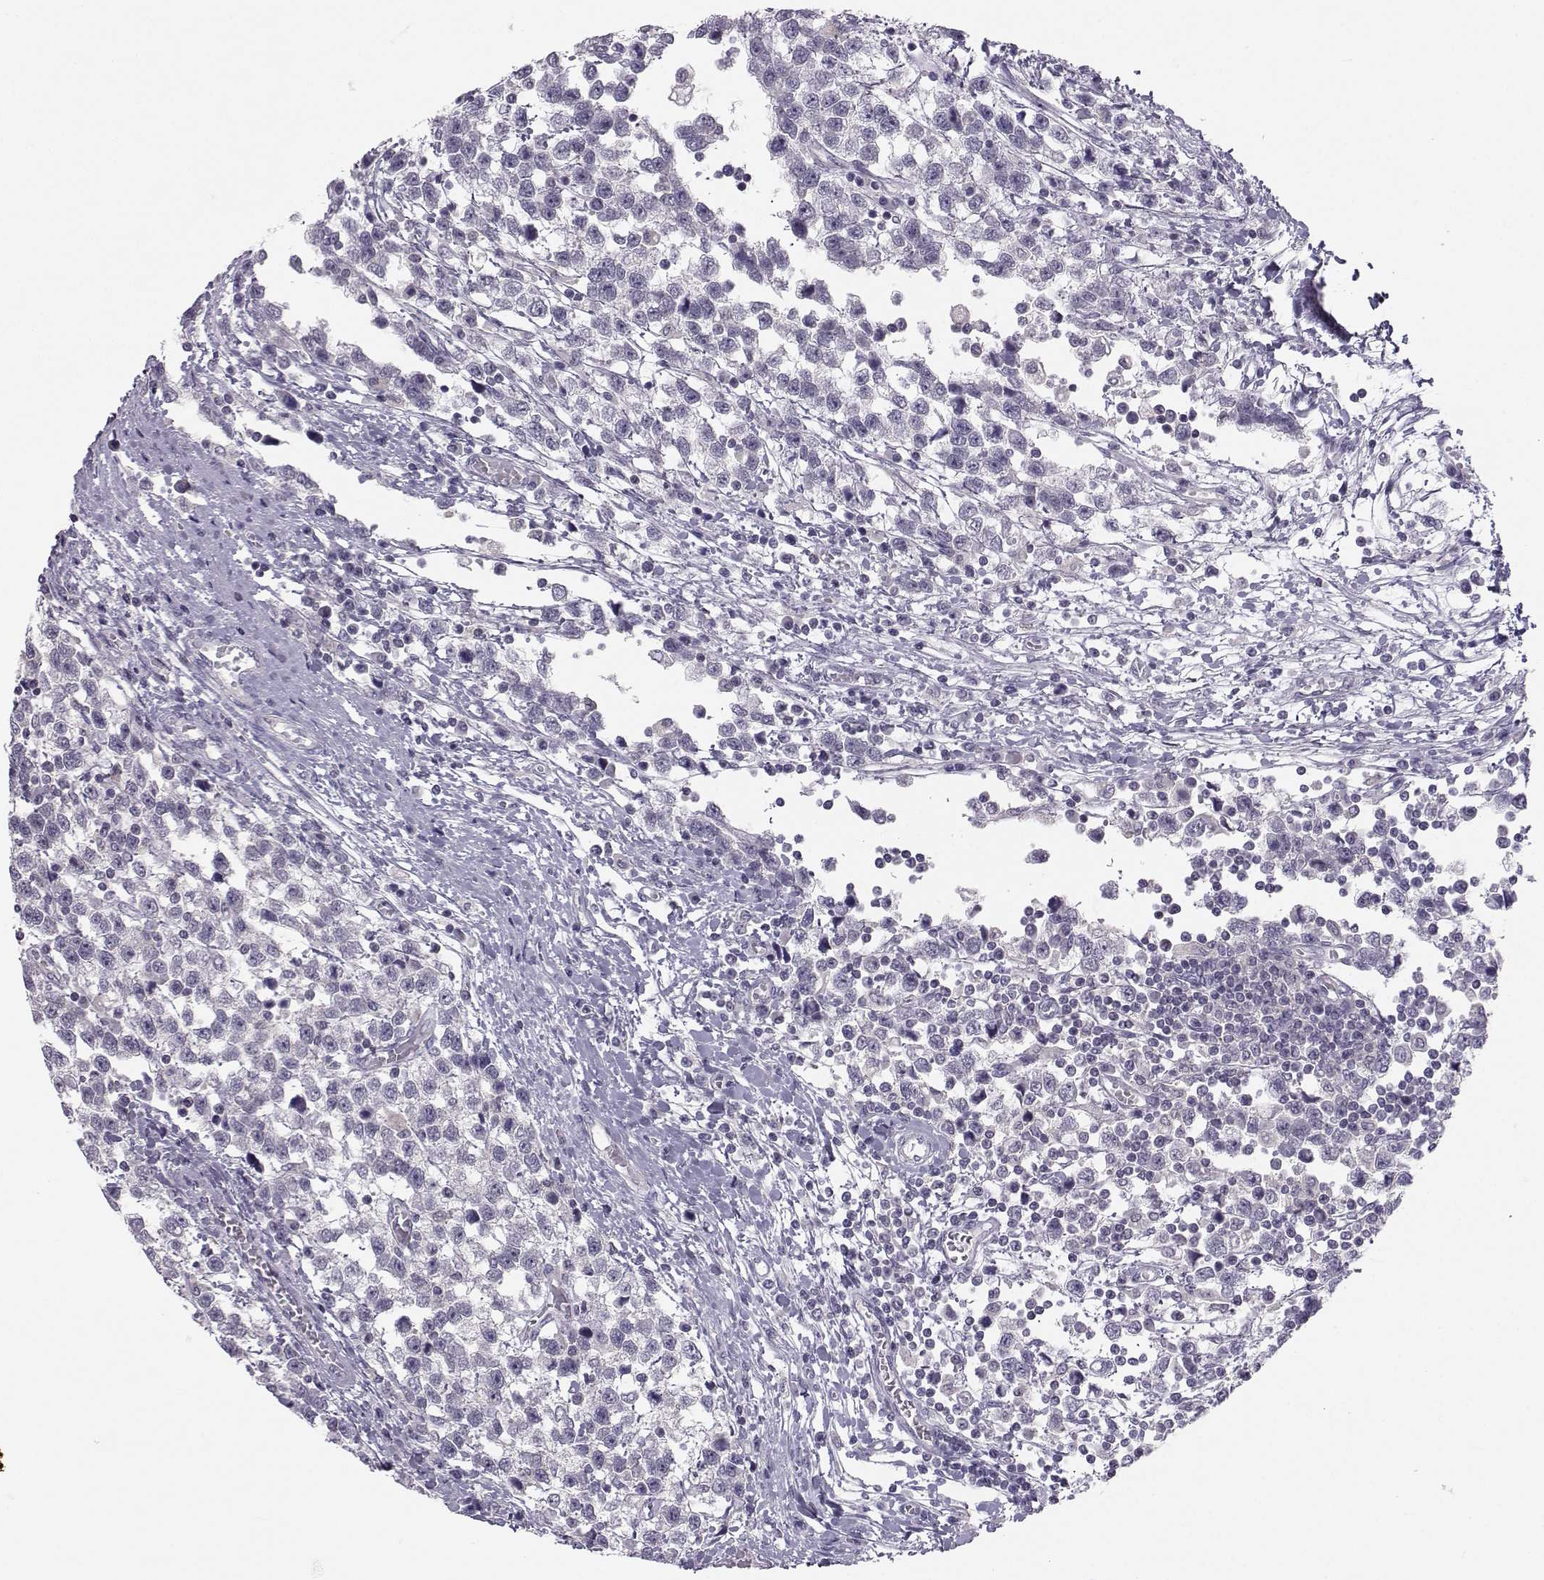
{"staining": {"intensity": "negative", "quantity": "none", "location": "none"}, "tissue": "testis cancer", "cell_type": "Tumor cells", "image_type": "cancer", "snomed": [{"axis": "morphology", "description": "Seminoma, NOS"}, {"axis": "topography", "description": "Testis"}], "caption": "Testis cancer (seminoma) stained for a protein using IHC exhibits no staining tumor cells.", "gene": "MROH7", "patient": {"sex": "male", "age": 34}}